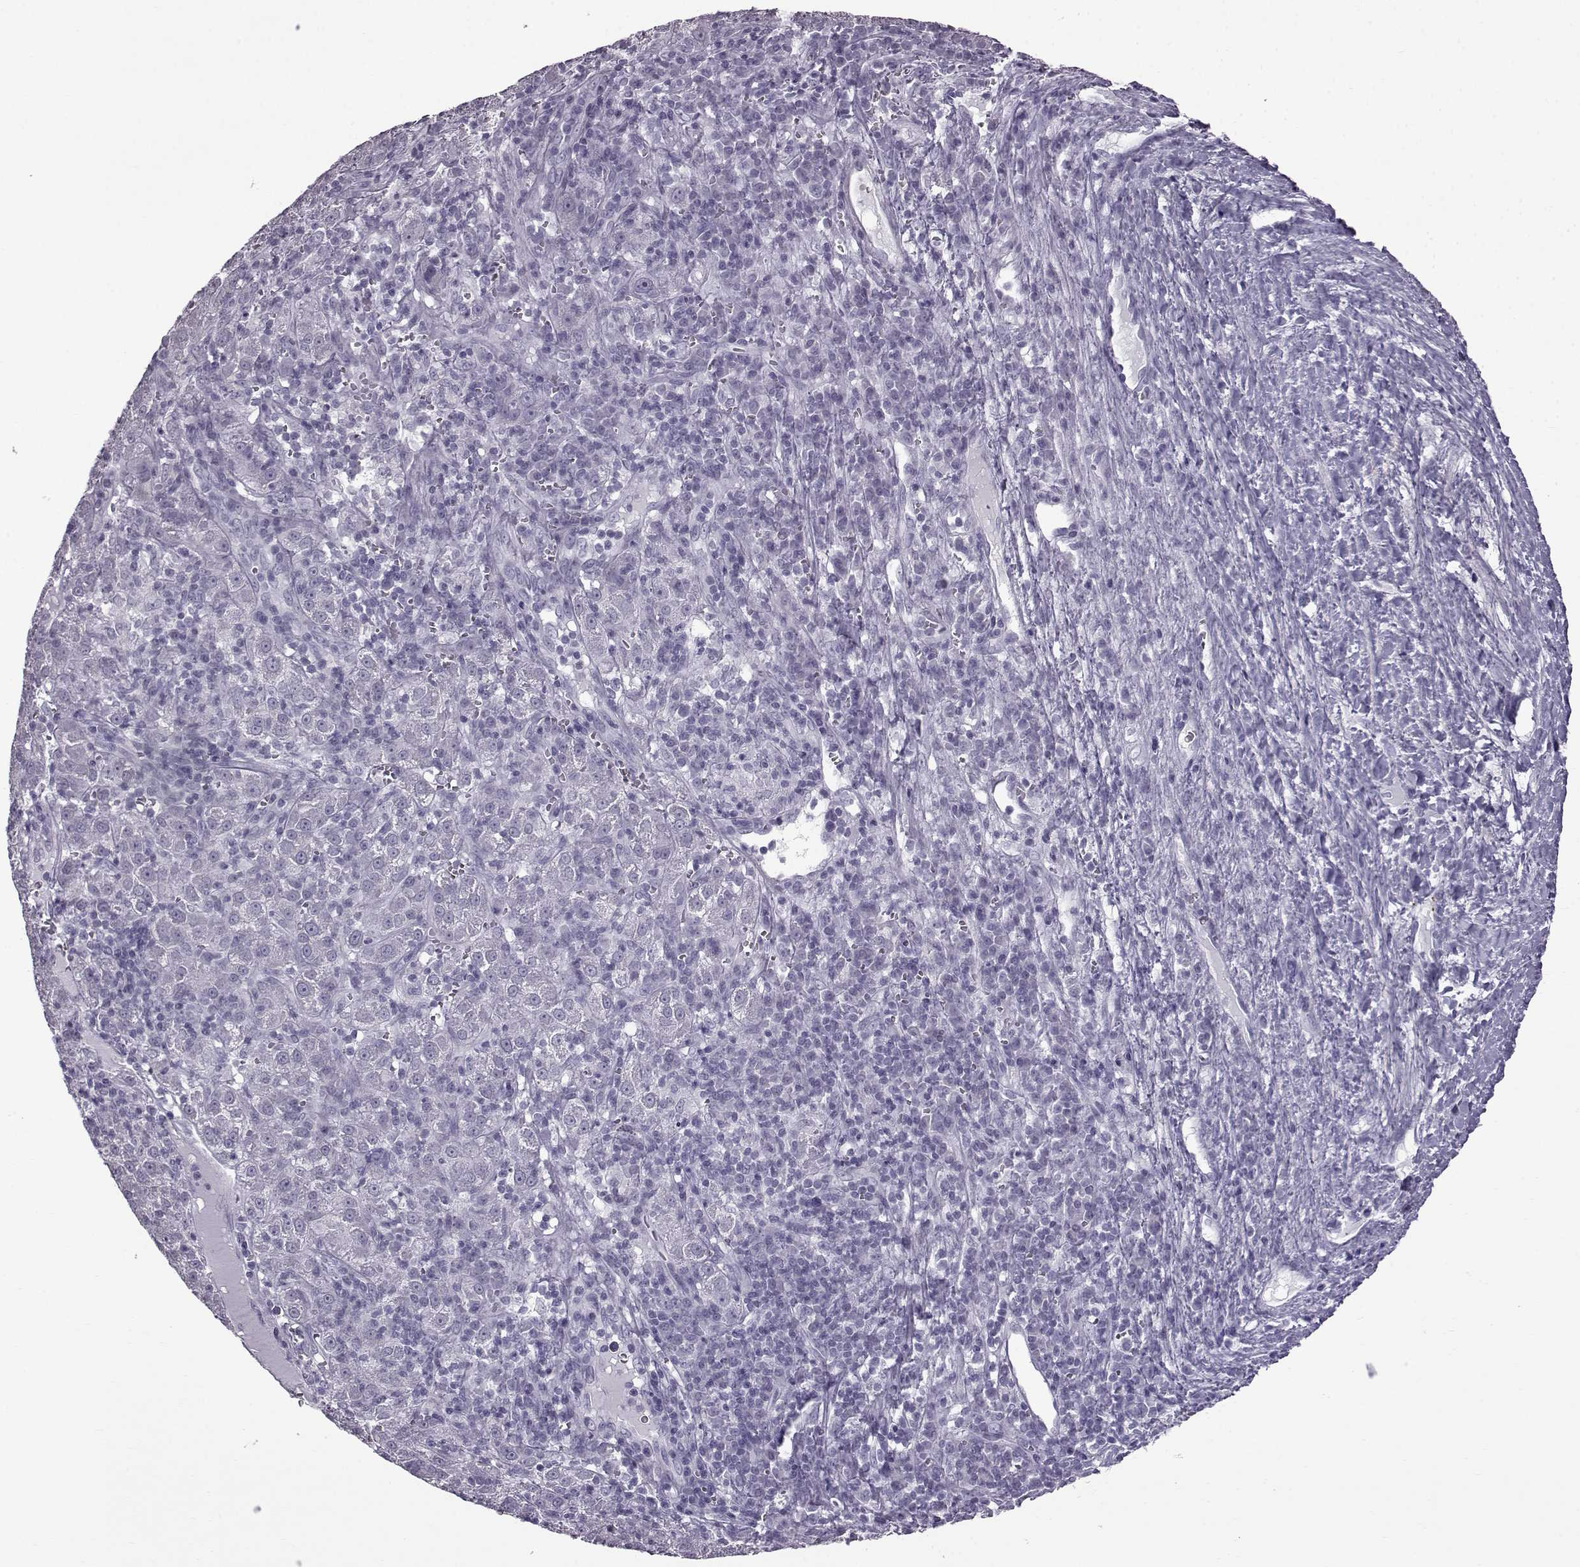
{"staining": {"intensity": "negative", "quantity": "none", "location": "none"}, "tissue": "liver cancer", "cell_type": "Tumor cells", "image_type": "cancer", "snomed": [{"axis": "morphology", "description": "Carcinoma, Hepatocellular, NOS"}, {"axis": "topography", "description": "Liver"}], "caption": "Liver cancer (hepatocellular carcinoma) was stained to show a protein in brown. There is no significant staining in tumor cells. (DAB IHC, high magnification).", "gene": "SLC28A2", "patient": {"sex": "female", "age": 60}}